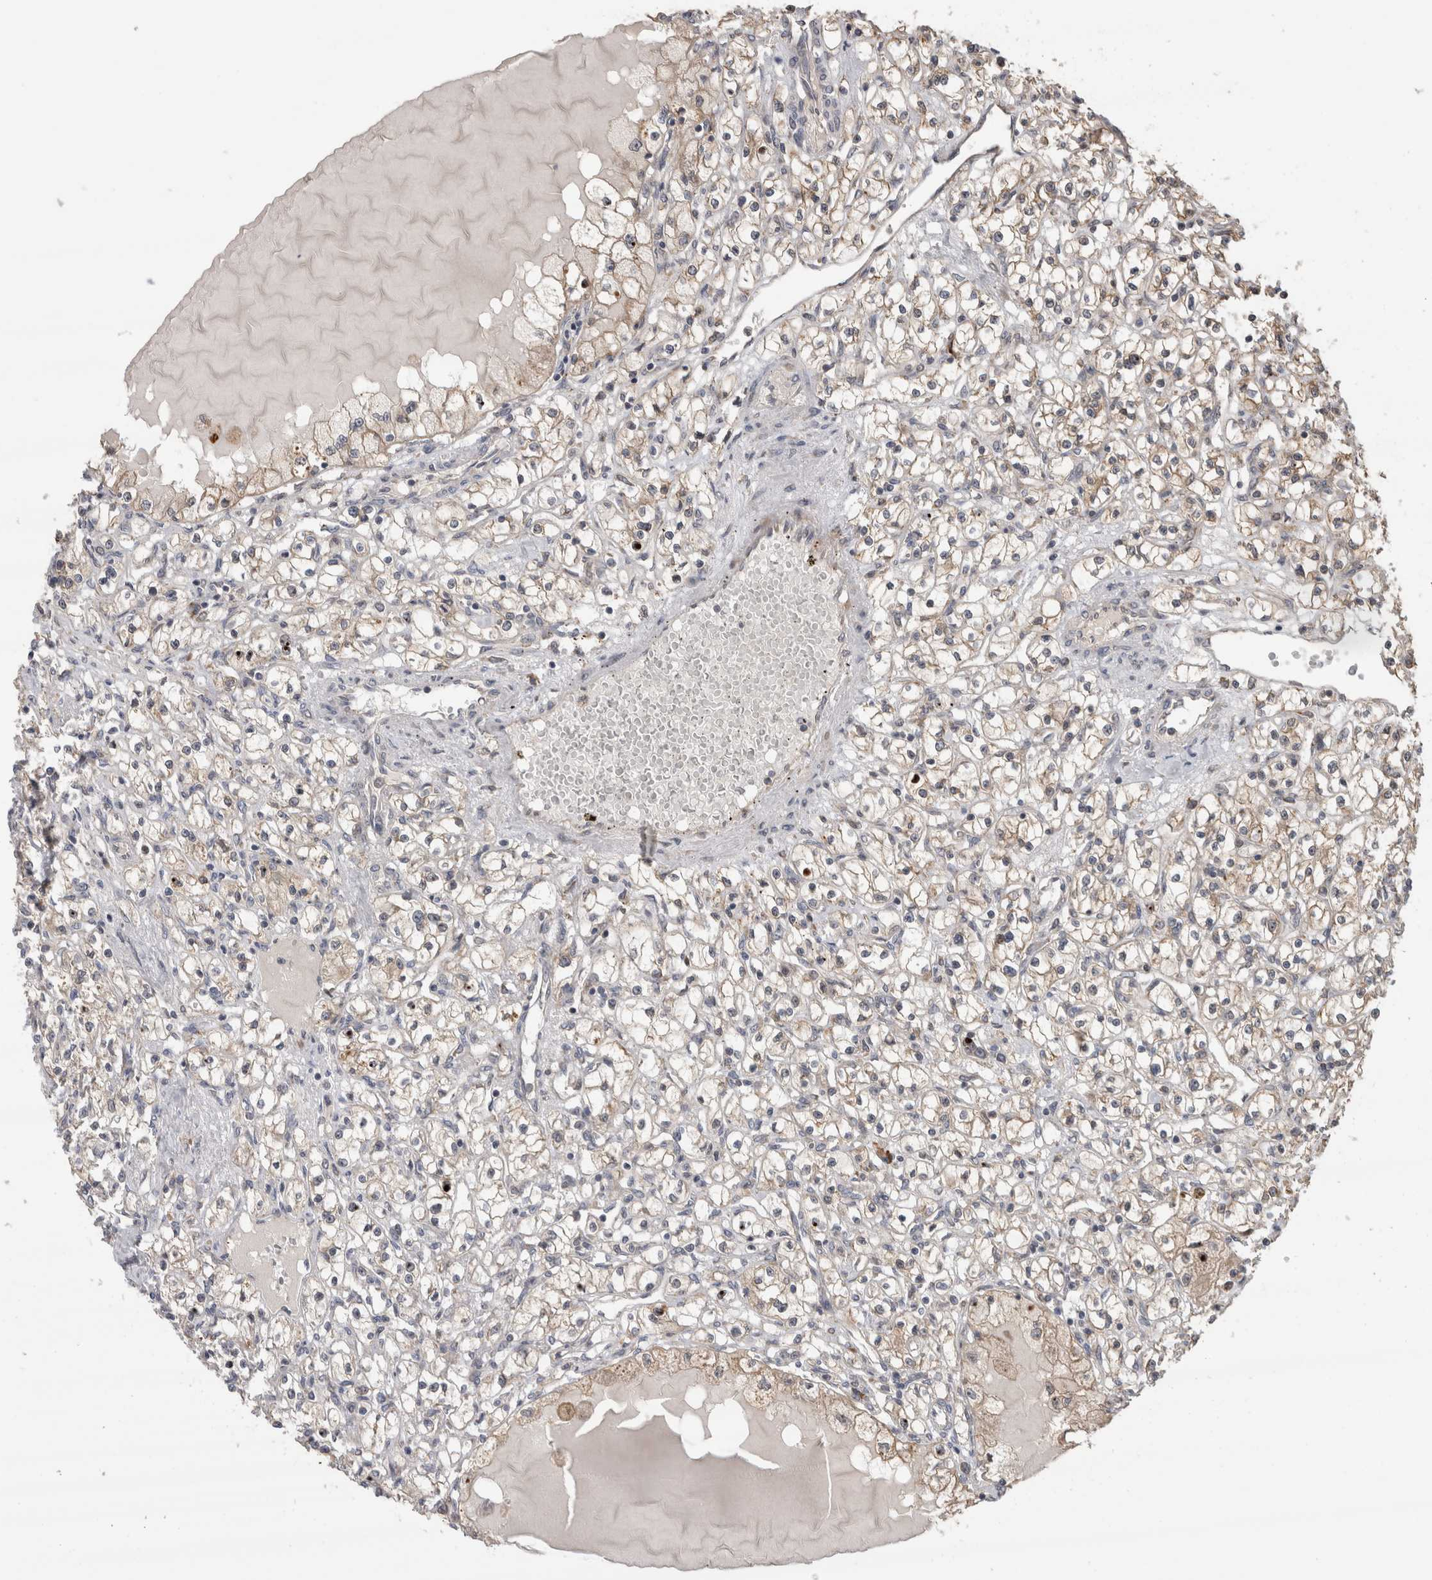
{"staining": {"intensity": "weak", "quantity": "25%-75%", "location": "cytoplasmic/membranous"}, "tissue": "renal cancer", "cell_type": "Tumor cells", "image_type": "cancer", "snomed": [{"axis": "morphology", "description": "Adenocarcinoma, NOS"}, {"axis": "topography", "description": "Kidney"}], "caption": "Adenocarcinoma (renal) stained with a brown dye reveals weak cytoplasmic/membranous positive positivity in about 25%-75% of tumor cells.", "gene": "TBCE", "patient": {"sex": "male", "age": 56}}